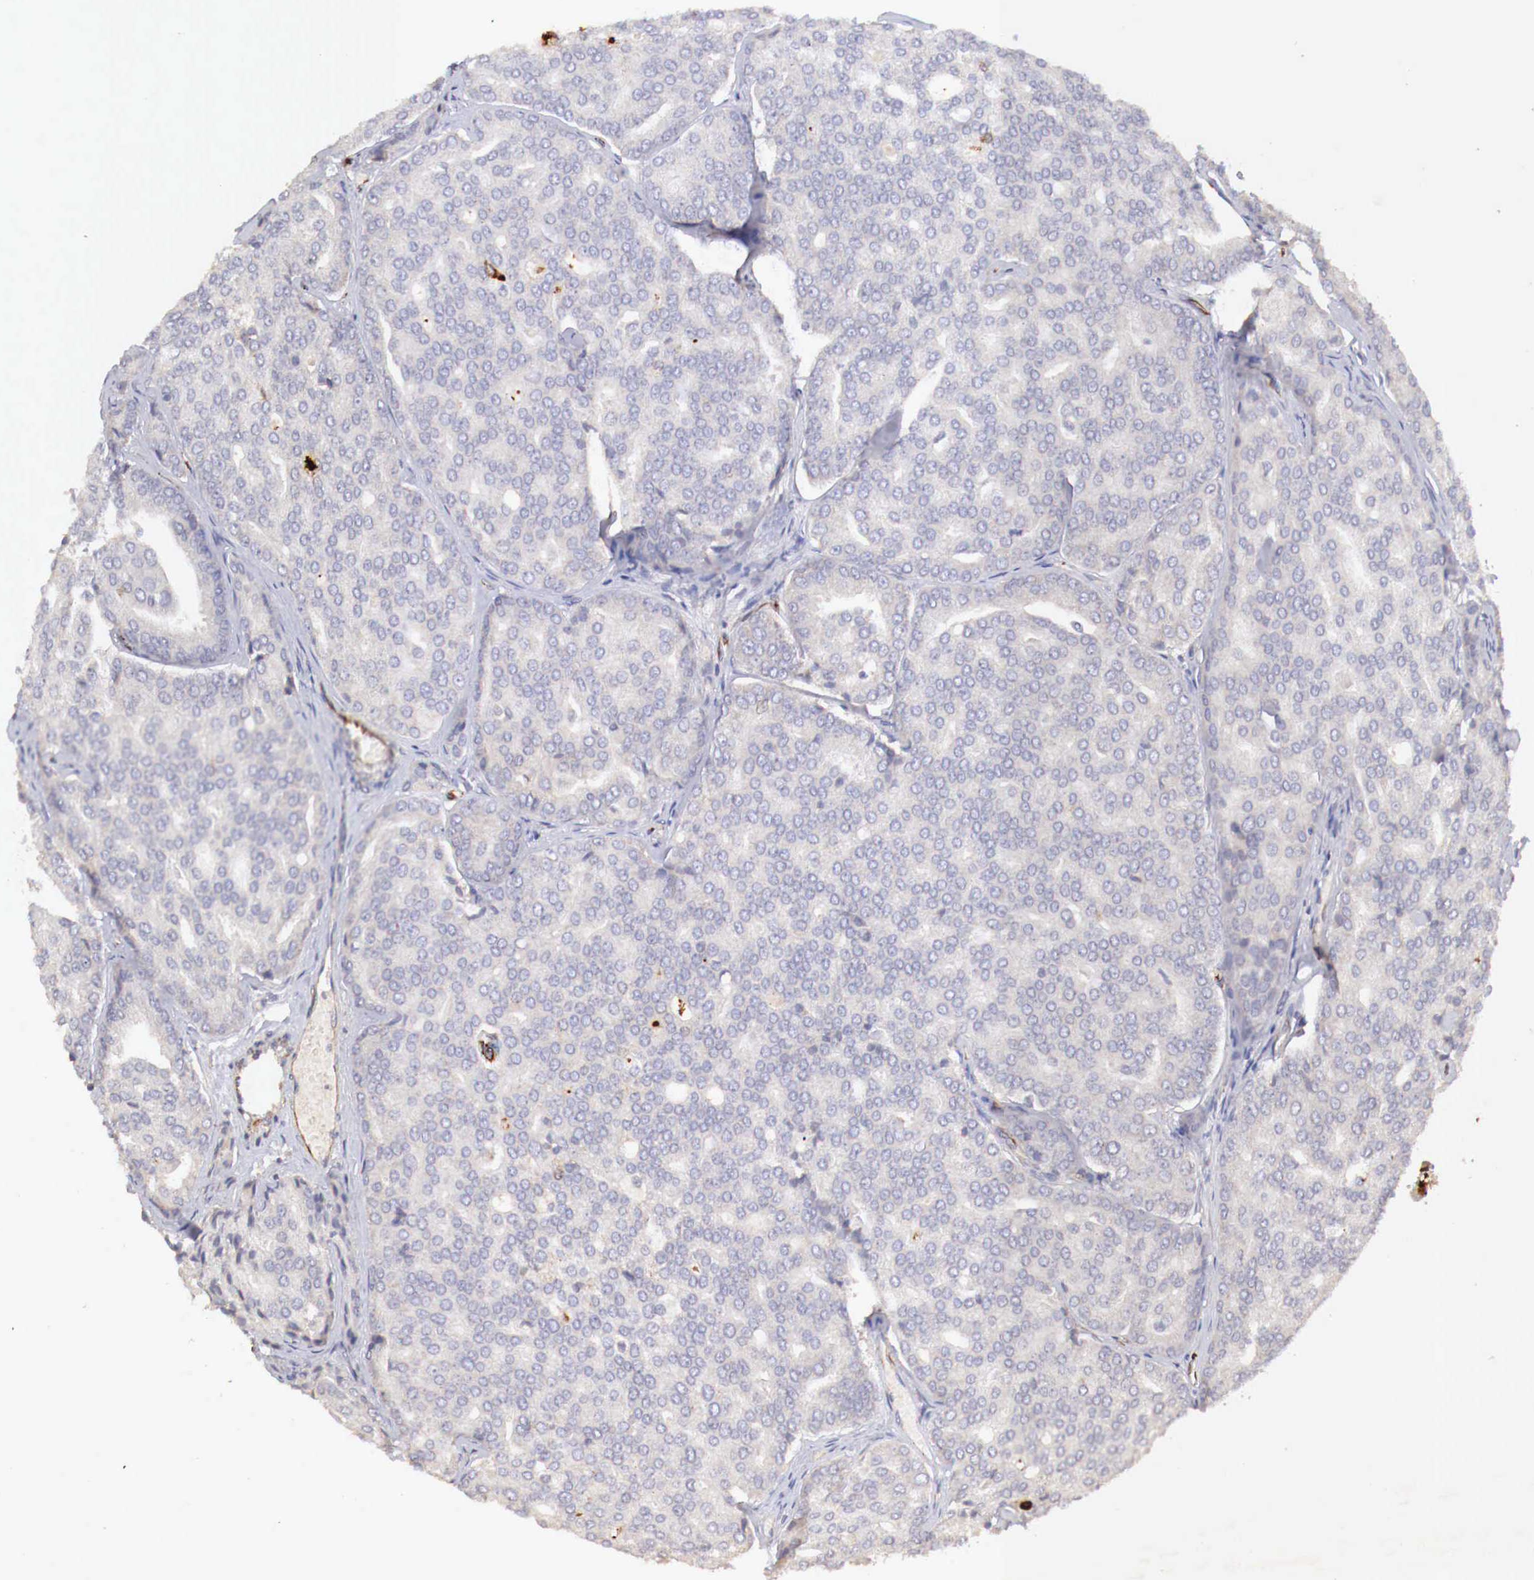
{"staining": {"intensity": "negative", "quantity": "none", "location": "none"}, "tissue": "prostate cancer", "cell_type": "Tumor cells", "image_type": "cancer", "snomed": [{"axis": "morphology", "description": "Adenocarcinoma, High grade"}, {"axis": "topography", "description": "Prostate"}], "caption": "High magnification brightfield microscopy of prostate high-grade adenocarcinoma stained with DAB (3,3'-diaminobenzidine) (brown) and counterstained with hematoxylin (blue): tumor cells show no significant positivity.", "gene": "WT1", "patient": {"sex": "male", "age": 64}}